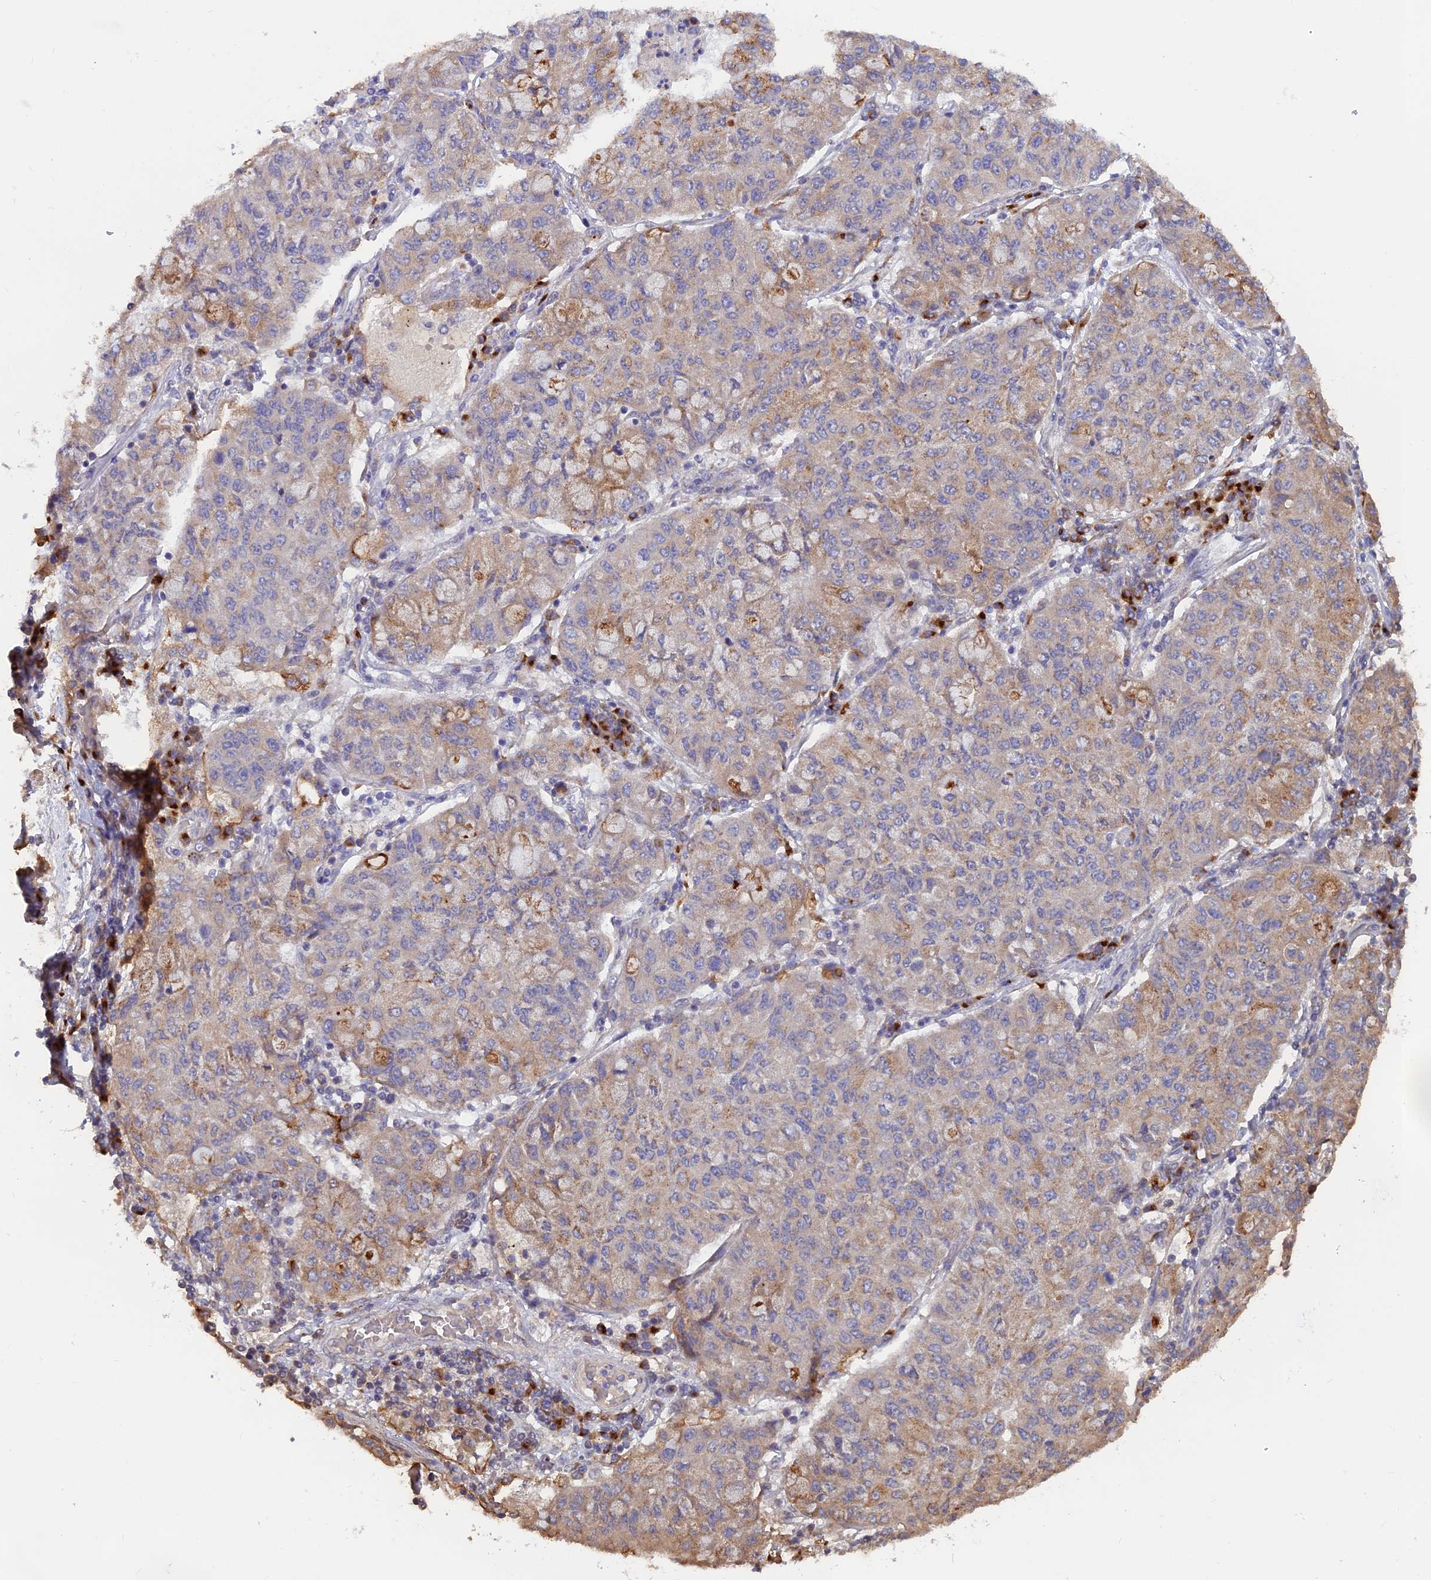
{"staining": {"intensity": "moderate", "quantity": "25%-75%", "location": "cytoplasmic/membranous"}, "tissue": "lung cancer", "cell_type": "Tumor cells", "image_type": "cancer", "snomed": [{"axis": "morphology", "description": "Squamous cell carcinoma, NOS"}, {"axis": "topography", "description": "Lung"}], "caption": "Protein staining displays moderate cytoplasmic/membranous positivity in approximately 25%-75% of tumor cells in lung cancer (squamous cell carcinoma).", "gene": "SNX17", "patient": {"sex": "male", "age": 74}}